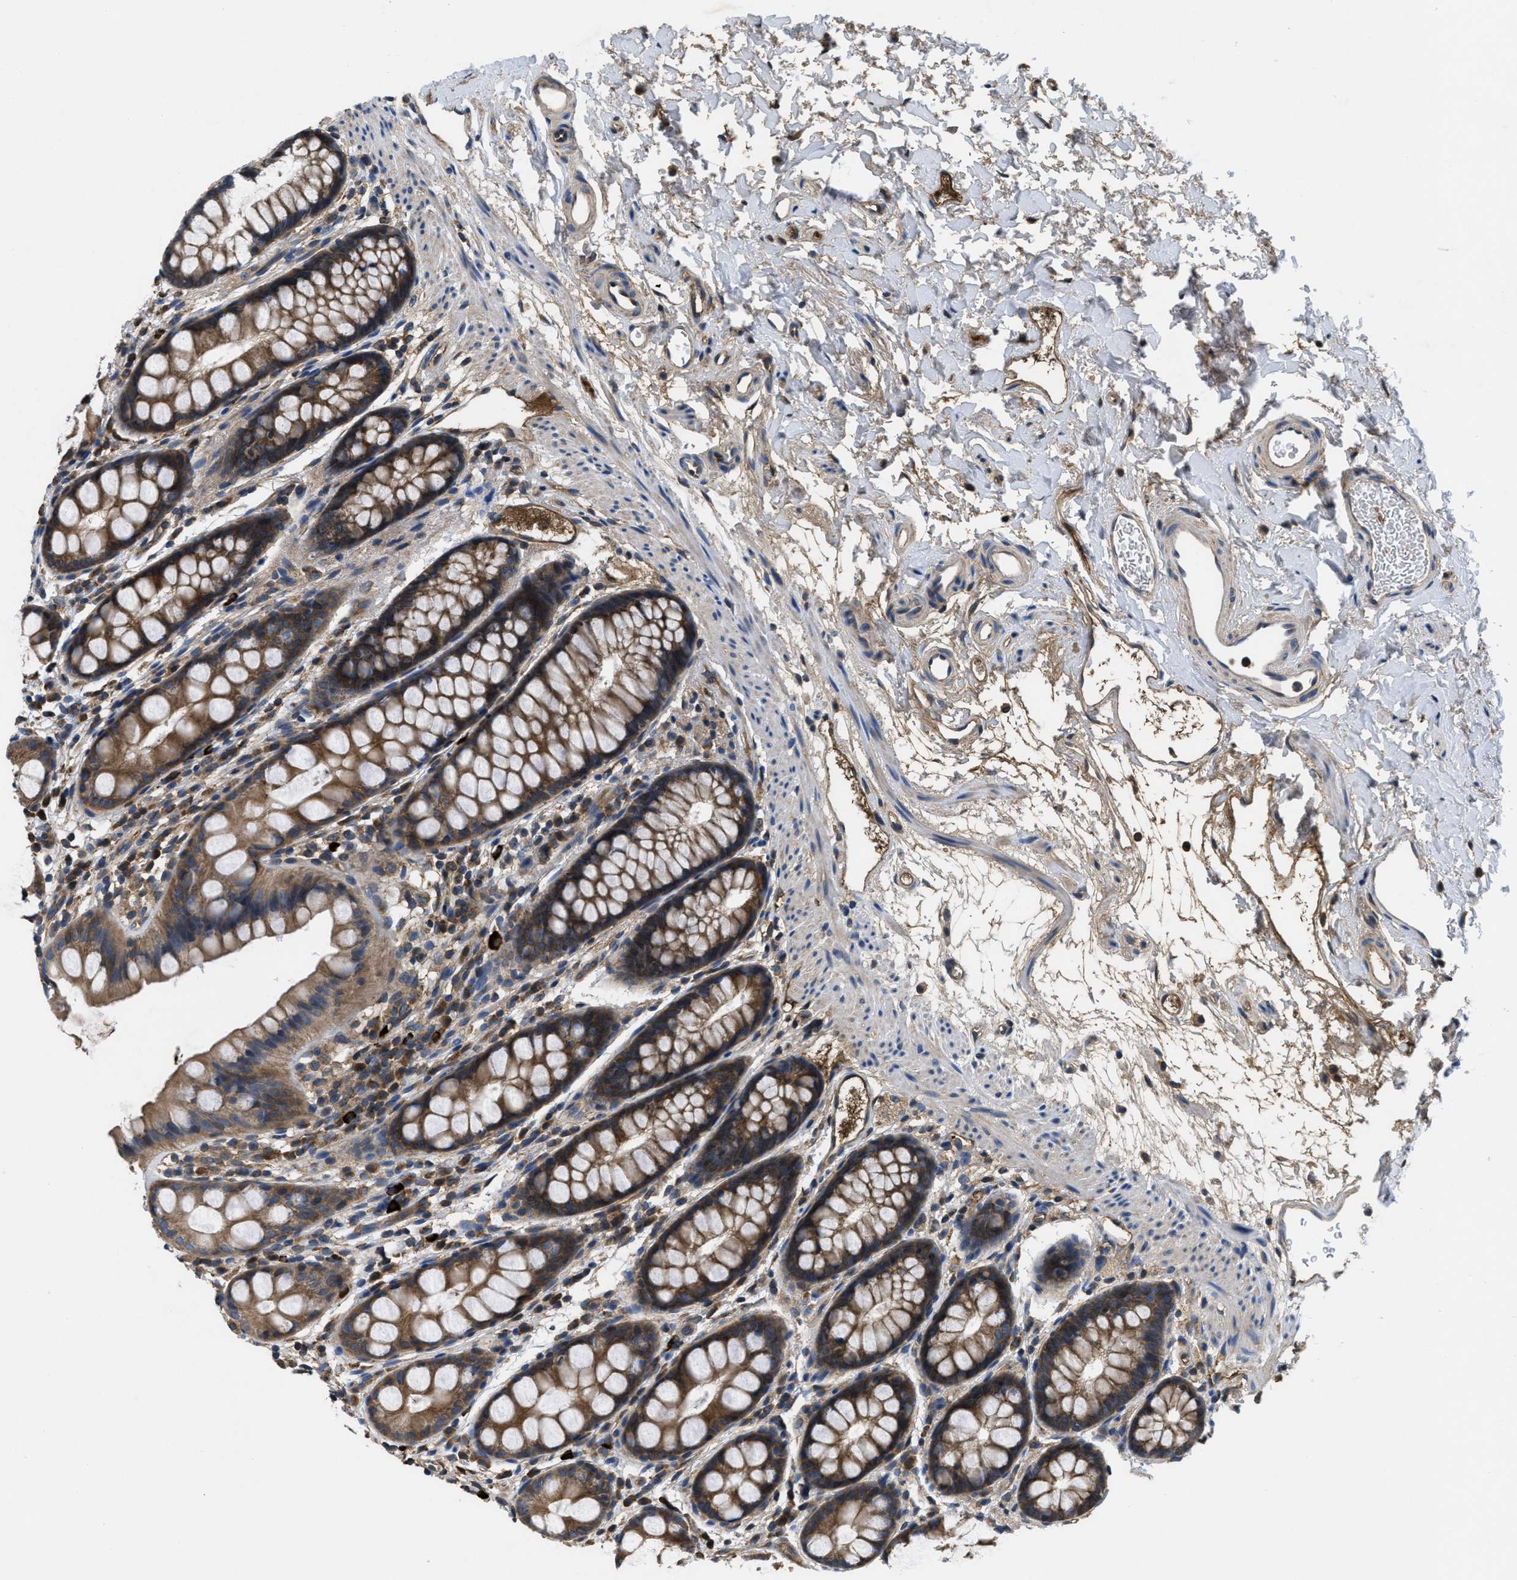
{"staining": {"intensity": "moderate", "quantity": ">75%", "location": "cytoplasmic/membranous"}, "tissue": "rectum", "cell_type": "Glandular cells", "image_type": "normal", "snomed": [{"axis": "morphology", "description": "Normal tissue, NOS"}, {"axis": "topography", "description": "Rectum"}], "caption": "A high-resolution photomicrograph shows IHC staining of normal rectum, which reveals moderate cytoplasmic/membranous expression in about >75% of glandular cells. The staining is performed using DAB brown chromogen to label protein expression. The nuclei are counter-stained blue using hematoxylin.", "gene": "GALK1", "patient": {"sex": "female", "age": 65}}